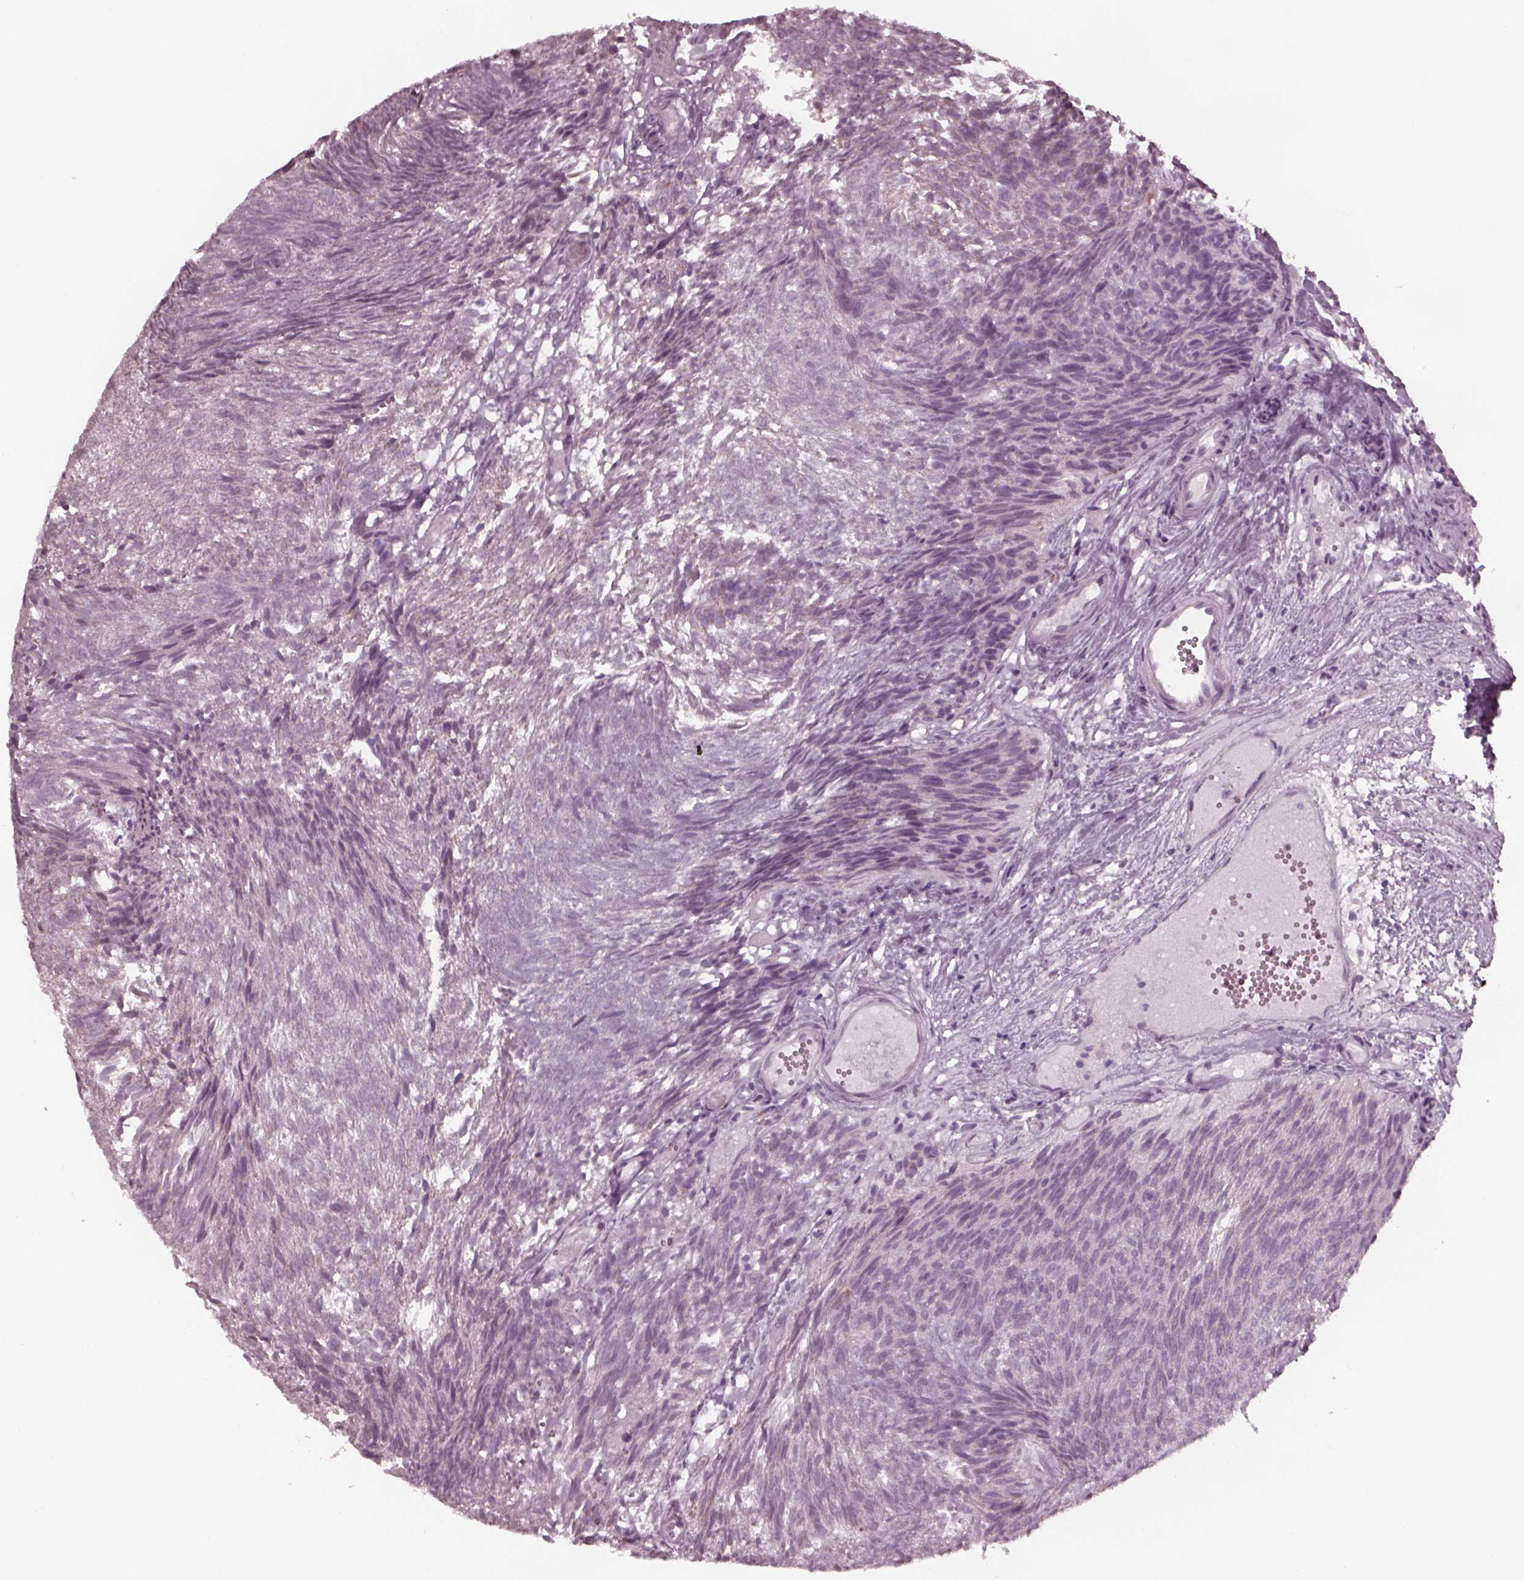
{"staining": {"intensity": "negative", "quantity": "none", "location": "none"}, "tissue": "urothelial cancer", "cell_type": "Tumor cells", "image_type": "cancer", "snomed": [{"axis": "morphology", "description": "Urothelial carcinoma, Low grade"}, {"axis": "topography", "description": "Urinary bladder"}], "caption": "Tumor cells are negative for protein expression in human urothelial carcinoma (low-grade).", "gene": "CELSR3", "patient": {"sex": "male", "age": 77}}